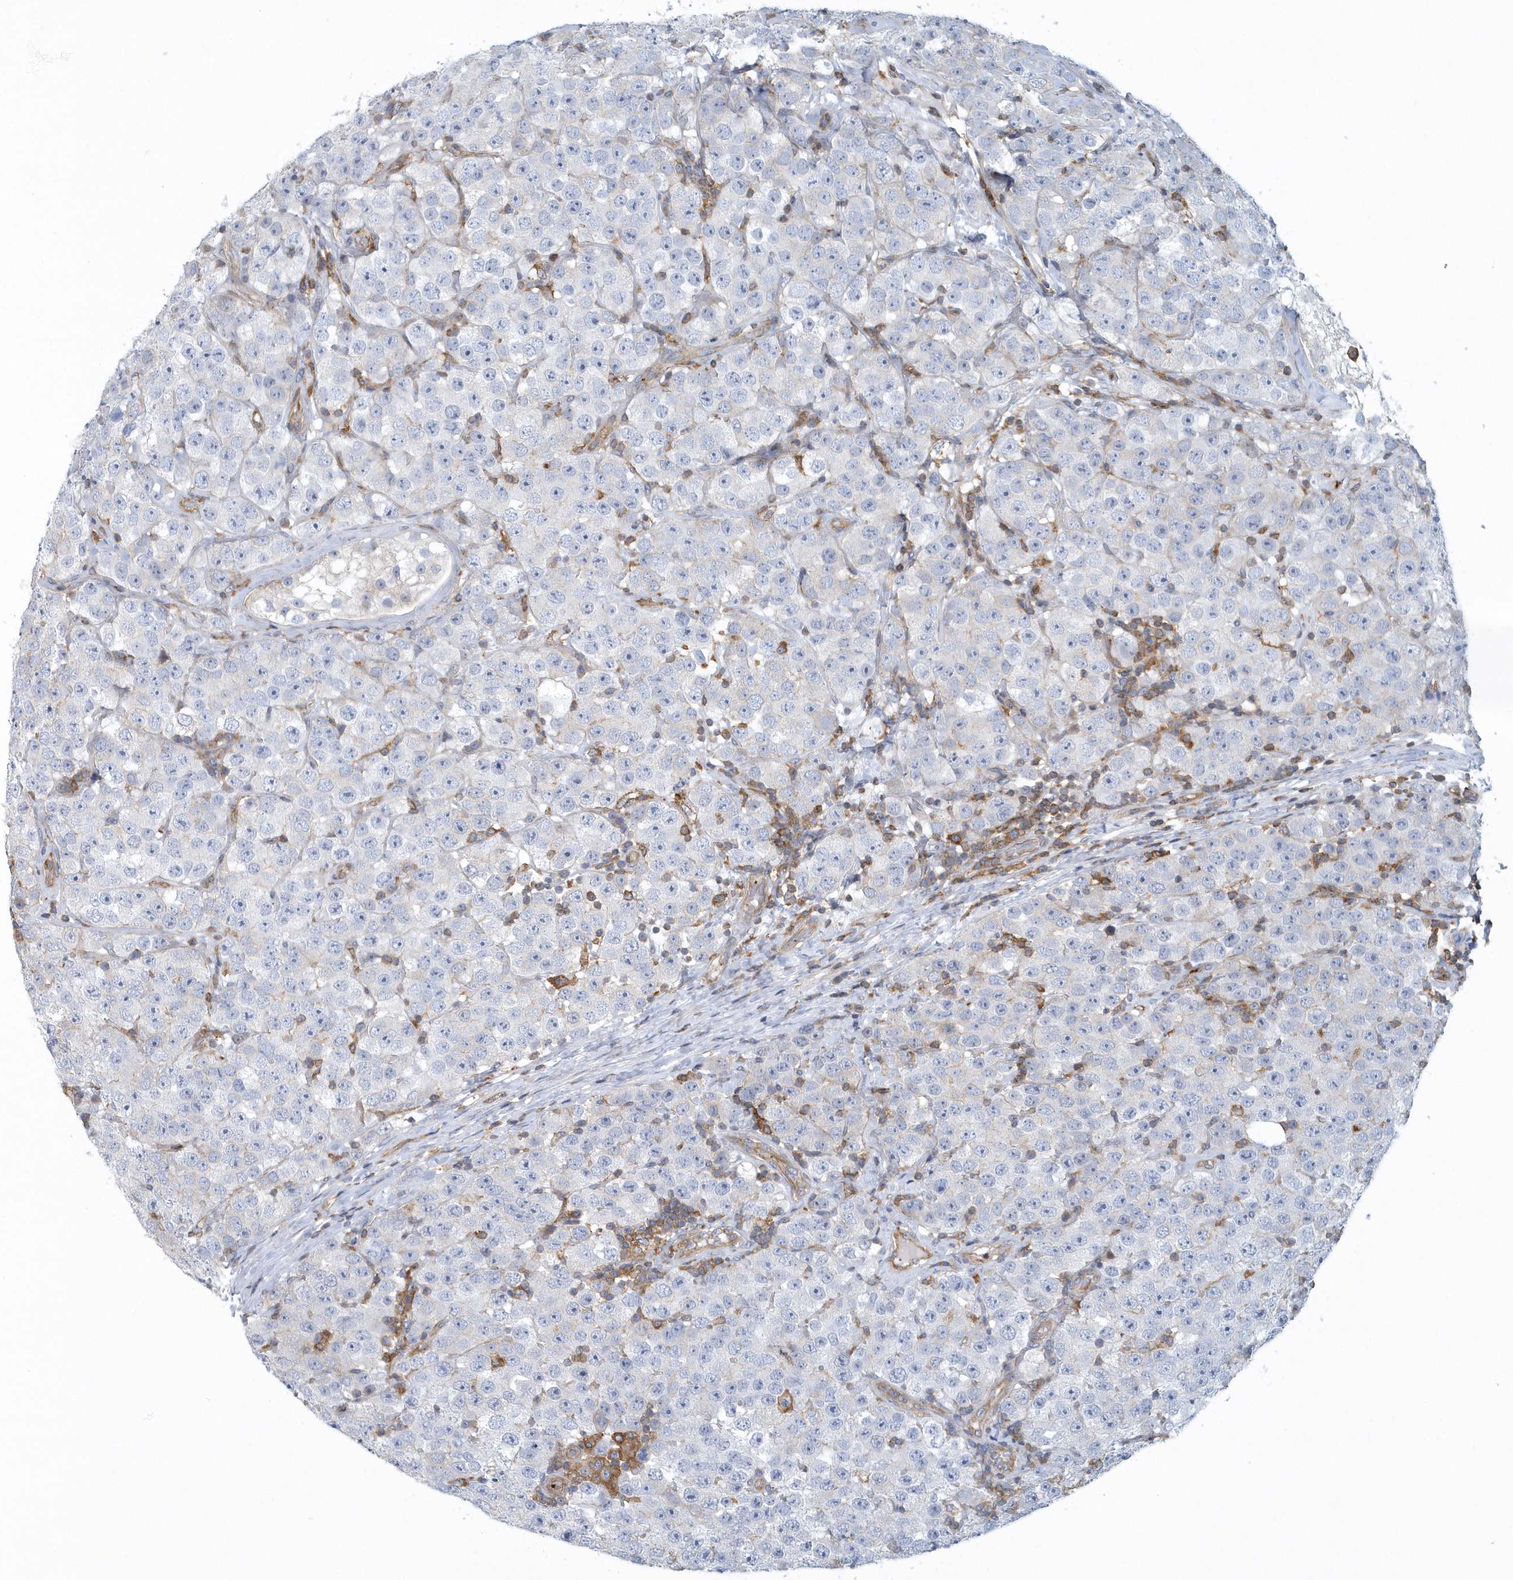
{"staining": {"intensity": "negative", "quantity": "none", "location": "none"}, "tissue": "testis cancer", "cell_type": "Tumor cells", "image_type": "cancer", "snomed": [{"axis": "morphology", "description": "Seminoma, NOS"}, {"axis": "topography", "description": "Testis"}], "caption": "This is a image of immunohistochemistry (IHC) staining of testis cancer (seminoma), which shows no expression in tumor cells.", "gene": "ARAP2", "patient": {"sex": "male", "age": 28}}